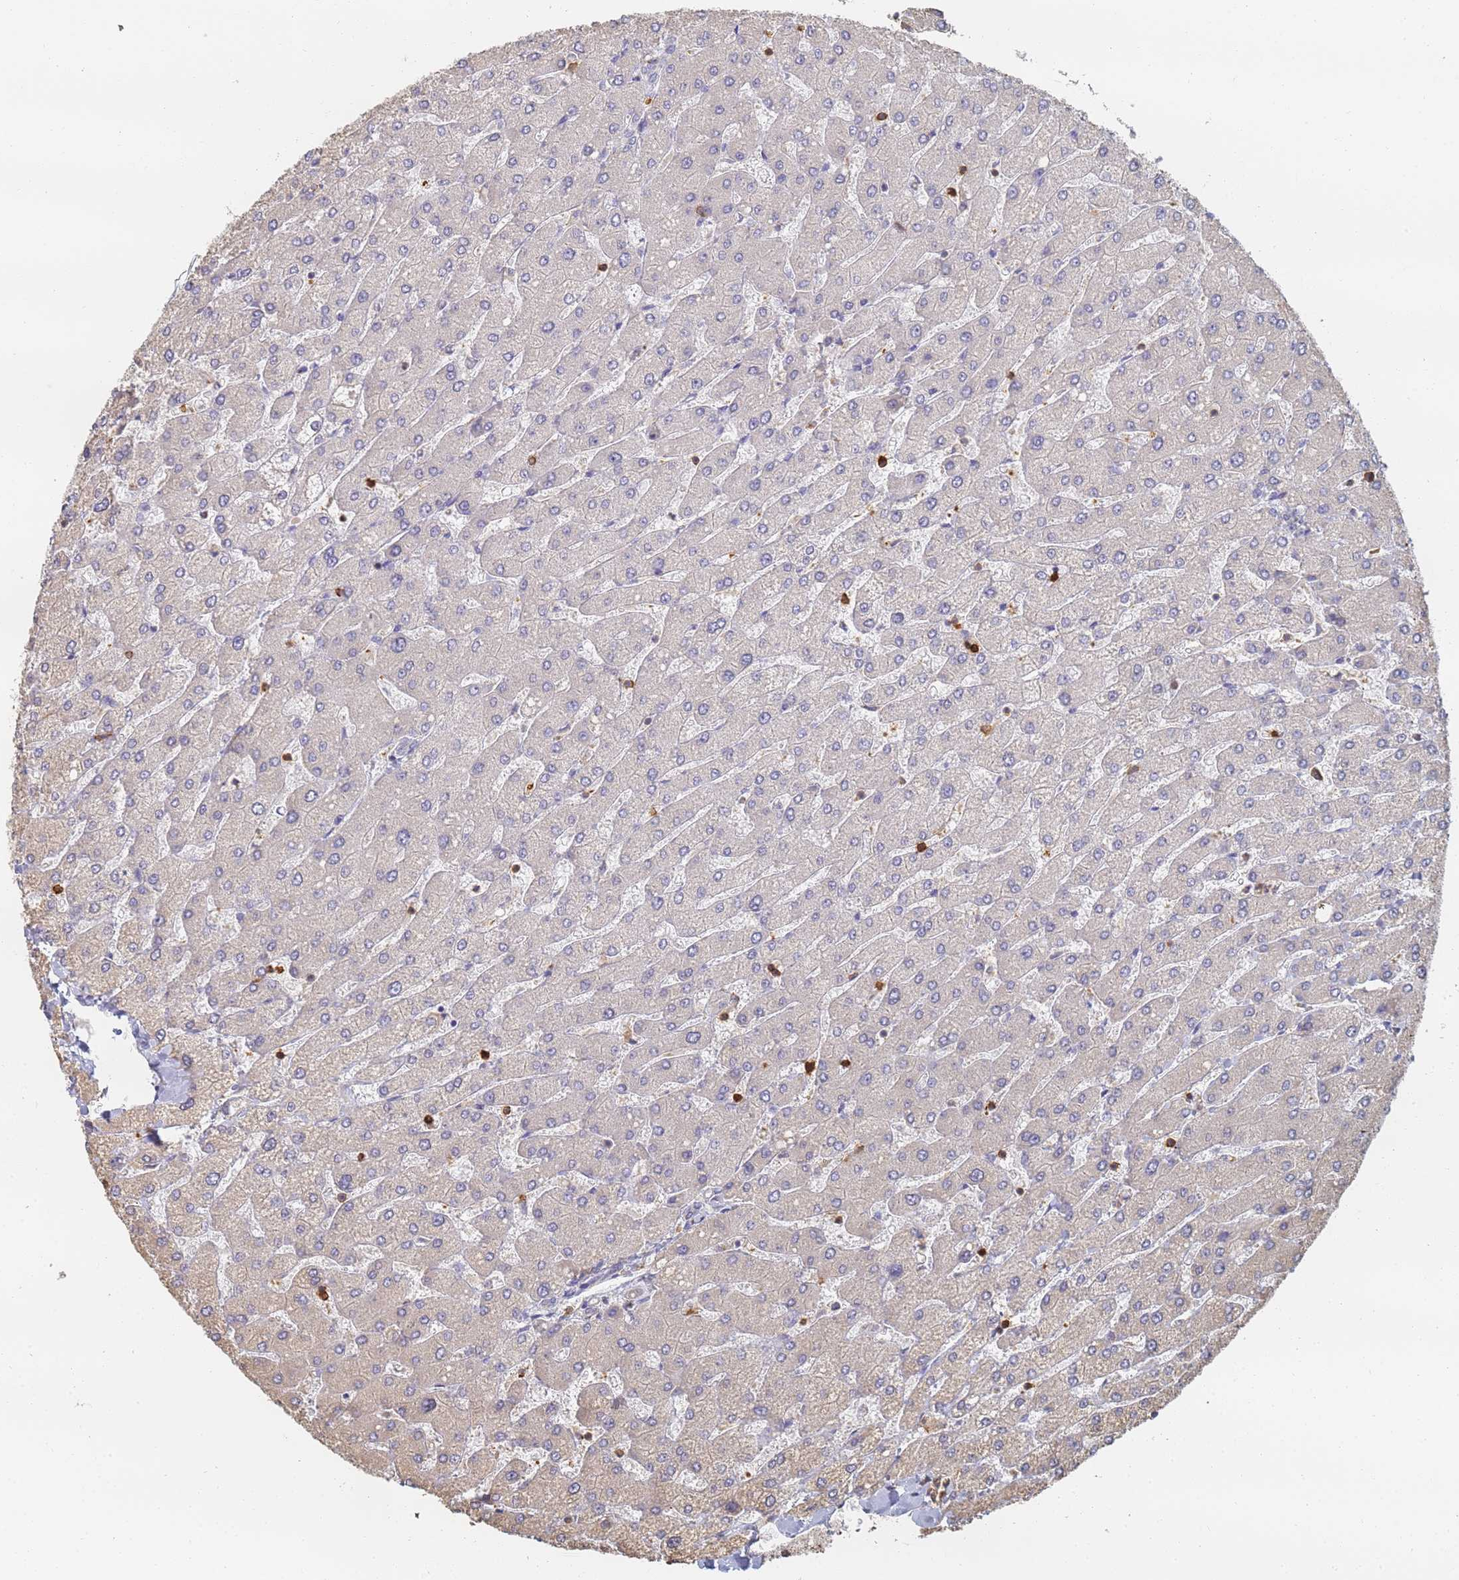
{"staining": {"intensity": "negative", "quantity": "none", "location": "none"}, "tissue": "liver", "cell_type": "Cholangiocytes", "image_type": "normal", "snomed": [{"axis": "morphology", "description": "Normal tissue, NOS"}, {"axis": "topography", "description": "Liver"}], "caption": "An immunohistochemistry histopathology image of normal liver is shown. There is no staining in cholangiocytes of liver. (Stains: DAB immunohistochemistry with hematoxylin counter stain, Microscopy: brightfield microscopy at high magnification).", "gene": "BIN2", "patient": {"sex": "male", "age": 55}}